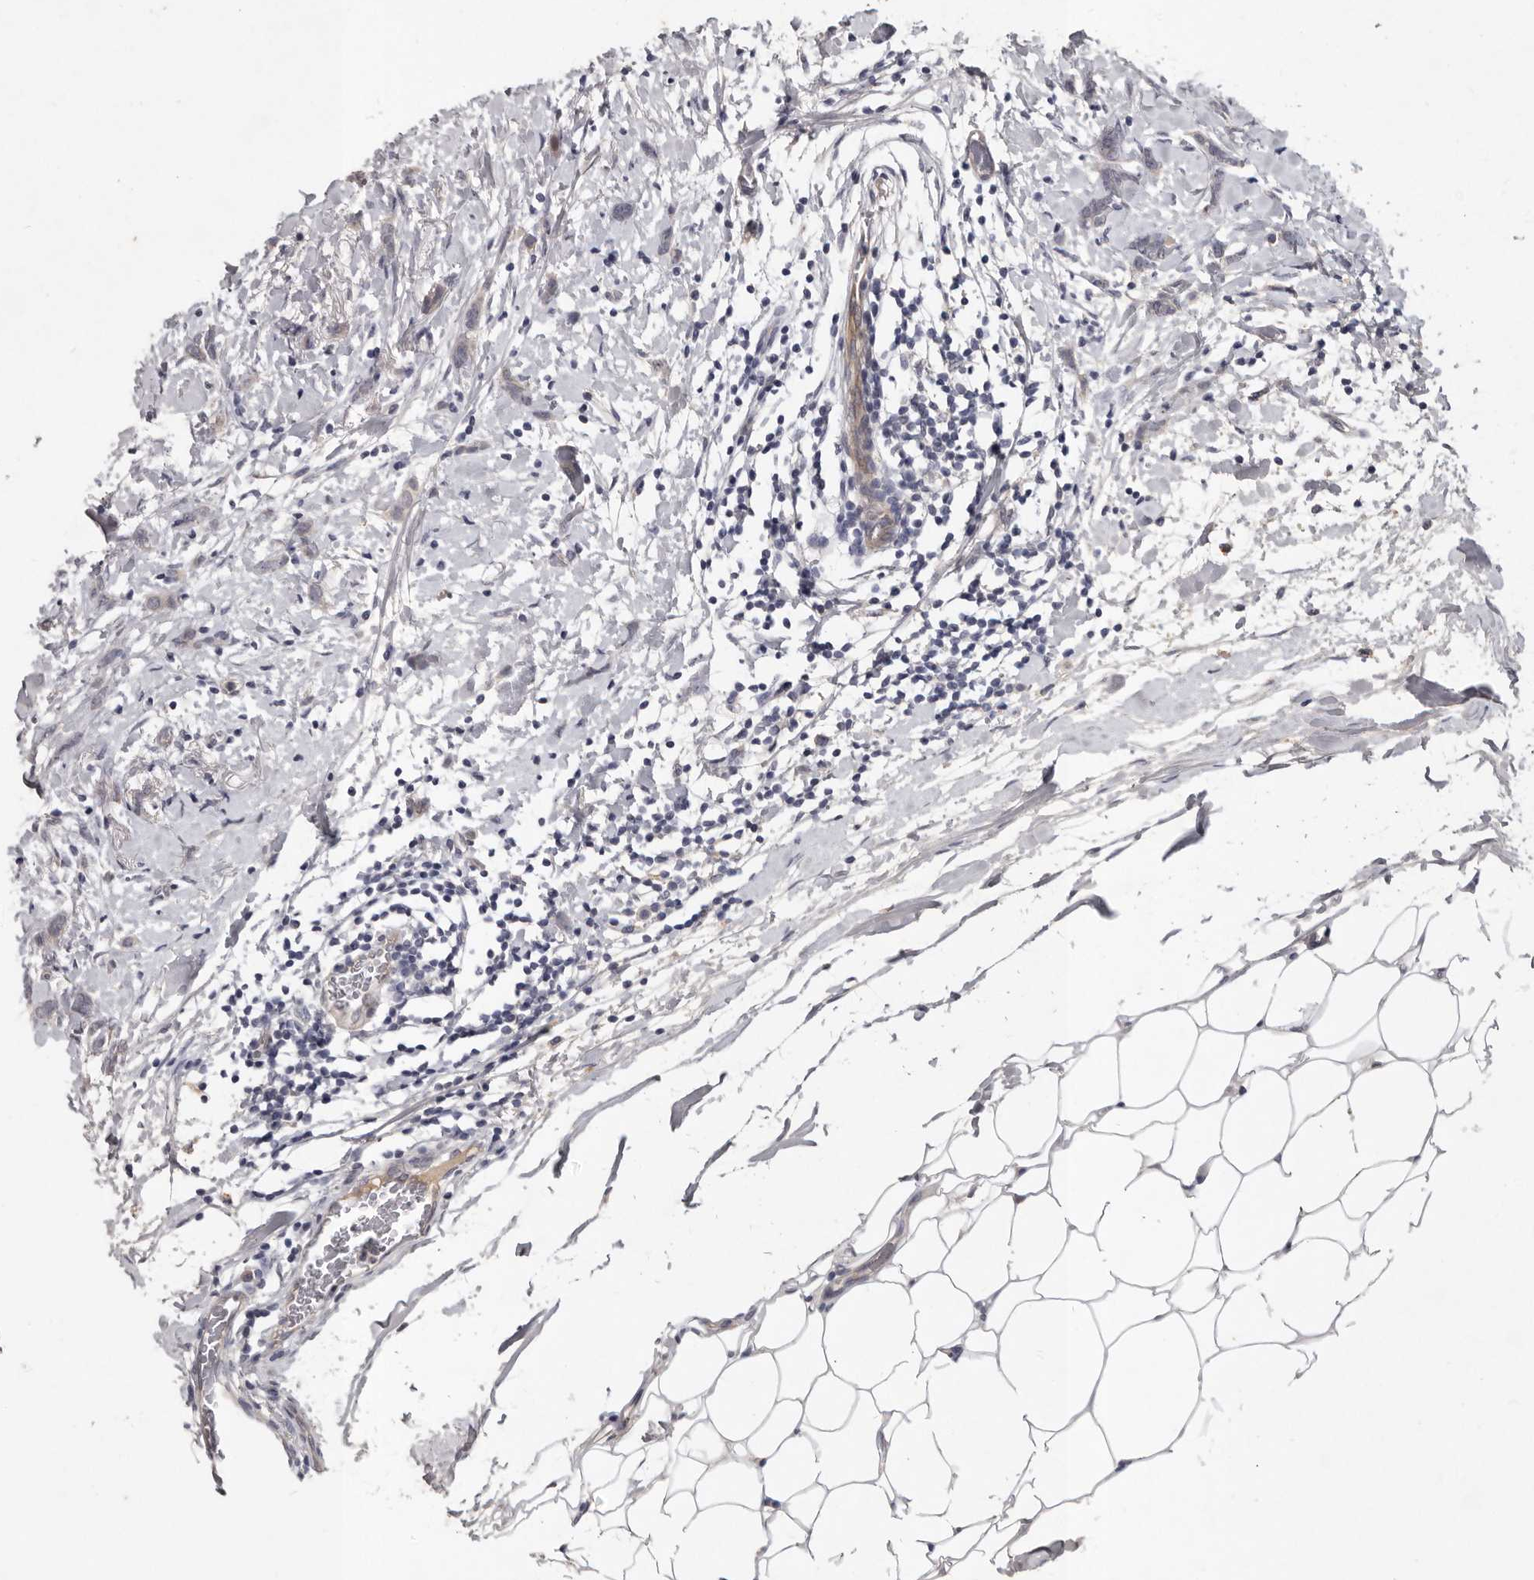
{"staining": {"intensity": "negative", "quantity": "none", "location": "none"}, "tissue": "breast cancer", "cell_type": "Tumor cells", "image_type": "cancer", "snomed": [{"axis": "morphology", "description": "Lobular carcinoma, in situ"}, {"axis": "morphology", "description": "Lobular carcinoma"}, {"axis": "topography", "description": "Breast"}], "caption": "The micrograph exhibits no staining of tumor cells in breast cancer.", "gene": "SLC22A1", "patient": {"sex": "female", "age": 41}}